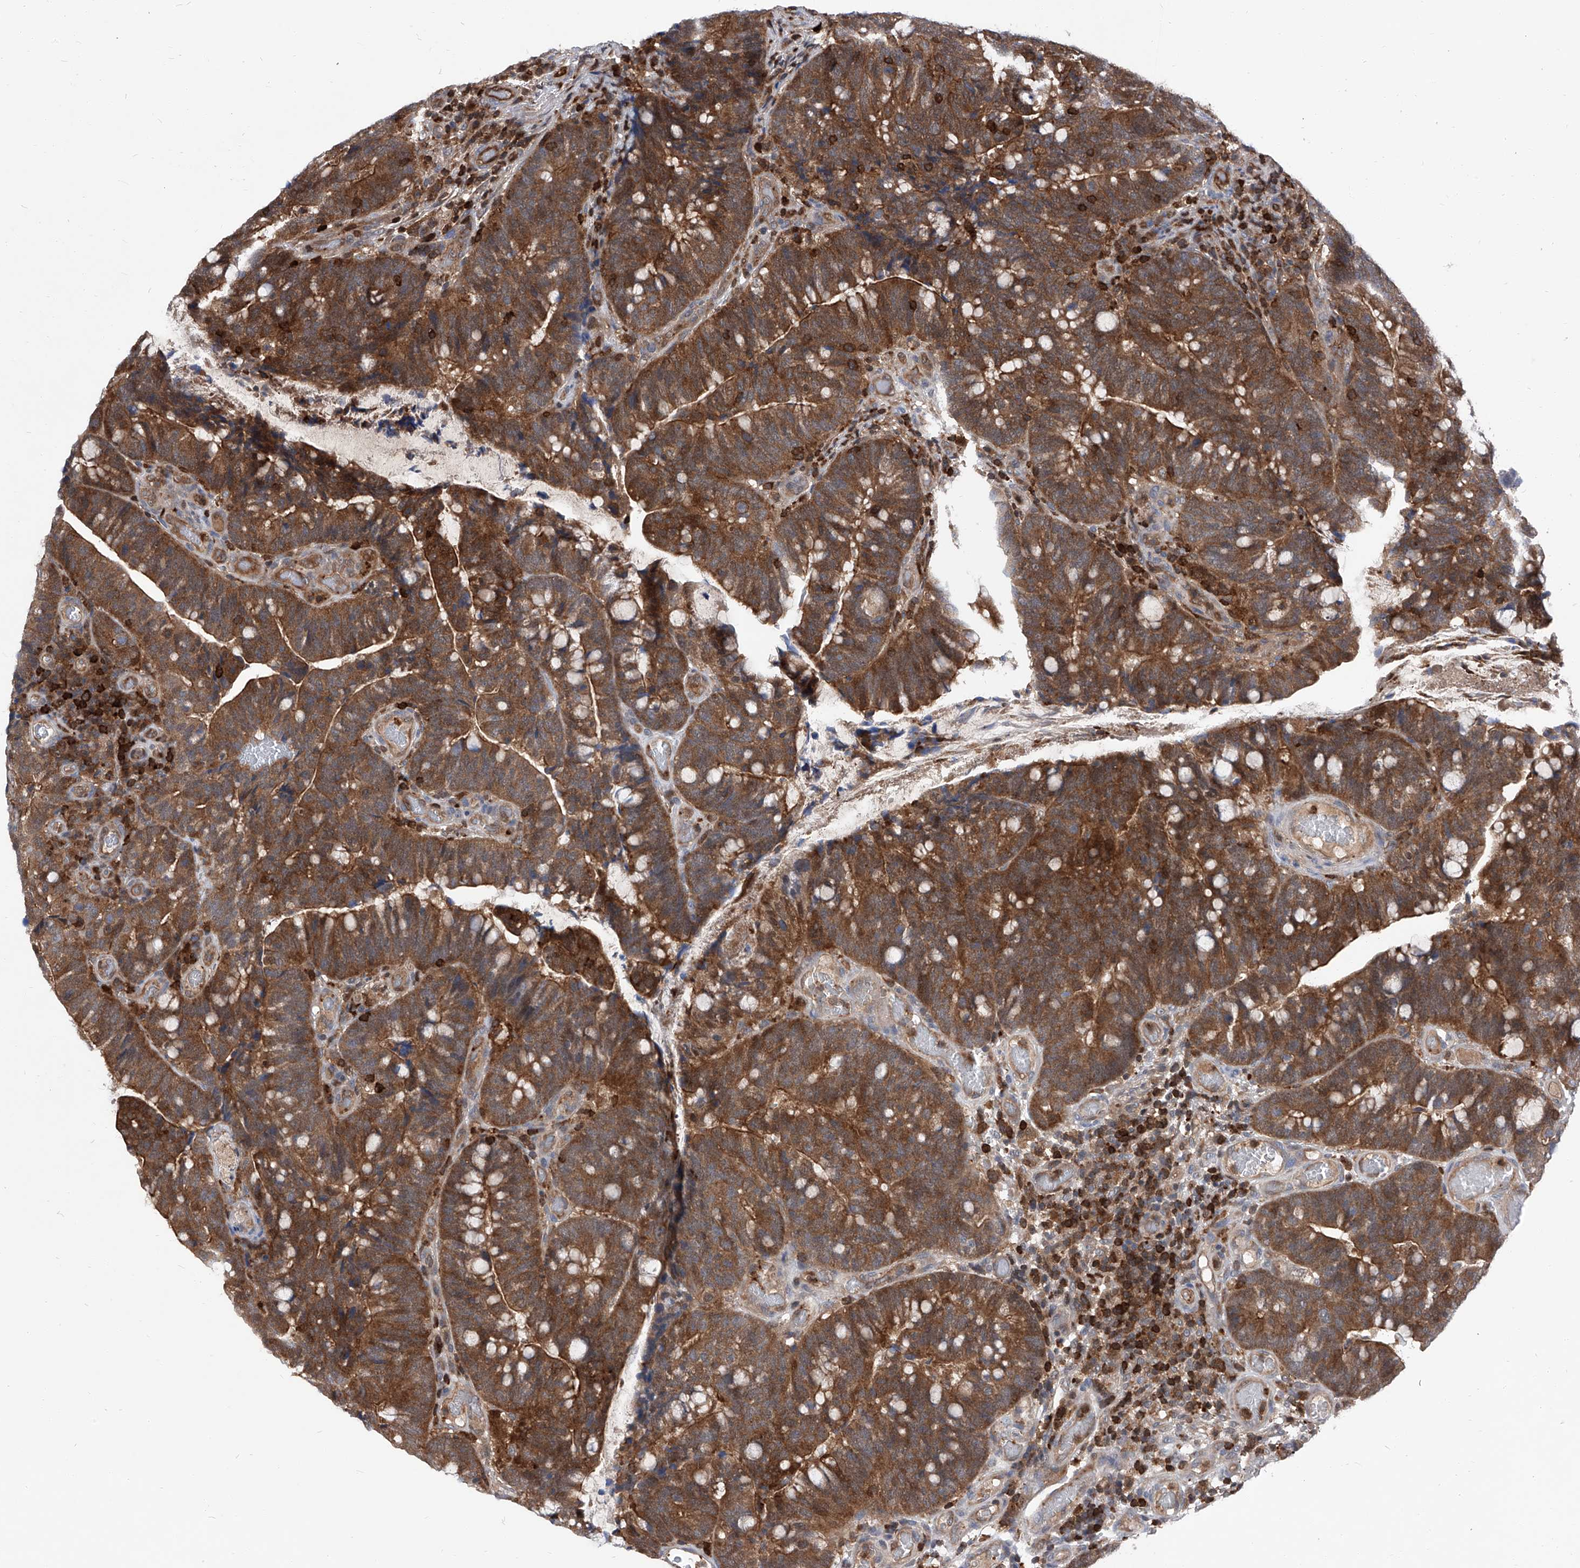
{"staining": {"intensity": "strong", "quantity": ">75%", "location": "cytoplasmic/membranous"}, "tissue": "colorectal cancer", "cell_type": "Tumor cells", "image_type": "cancer", "snomed": [{"axis": "morphology", "description": "Adenocarcinoma, NOS"}, {"axis": "topography", "description": "Colon"}], "caption": "Approximately >75% of tumor cells in colorectal cancer display strong cytoplasmic/membranous protein positivity as visualized by brown immunohistochemical staining.", "gene": "ABRACL", "patient": {"sex": "female", "age": 66}}